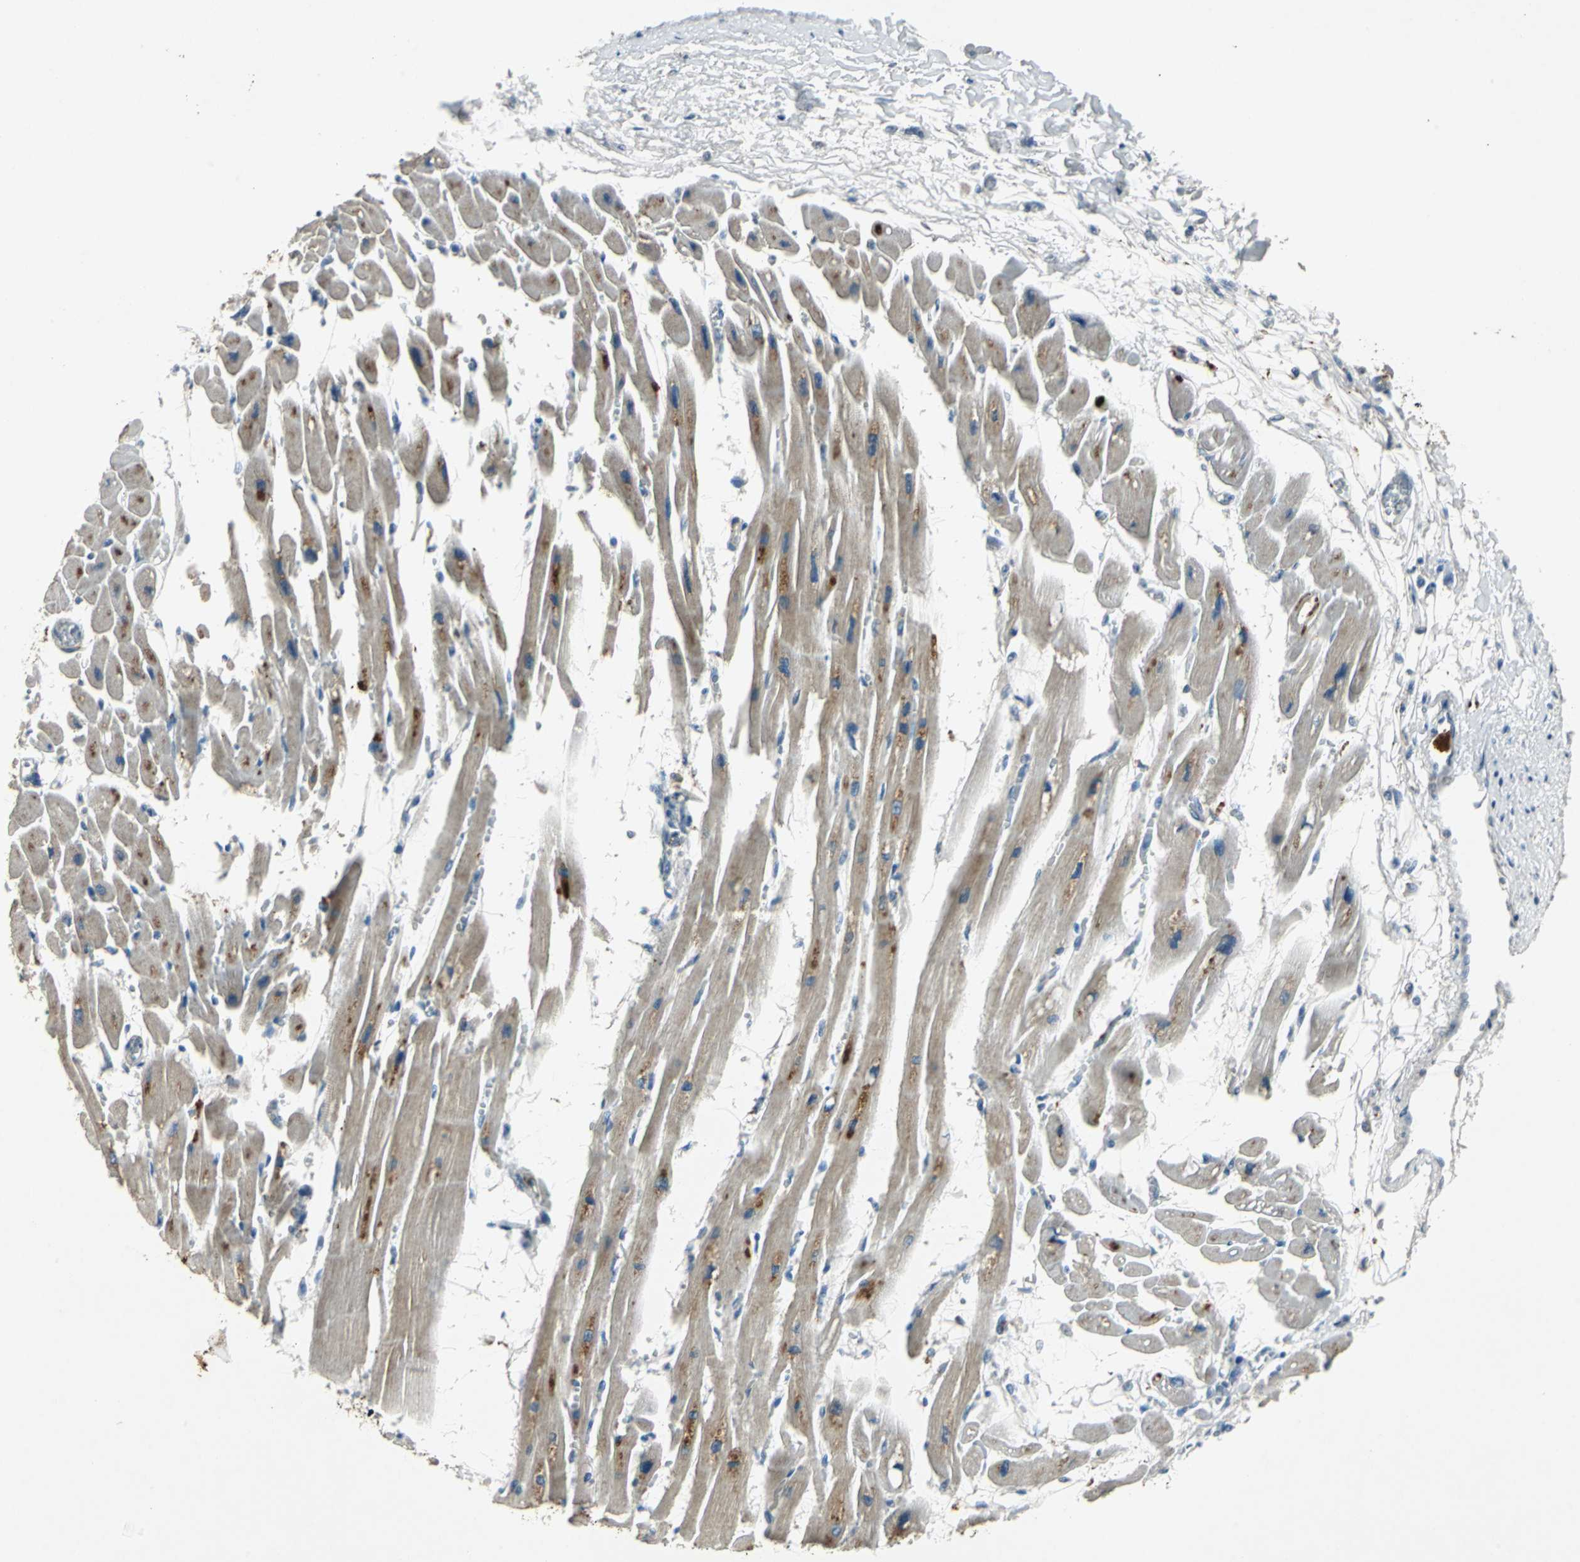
{"staining": {"intensity": "strong", "quantity": "<25%", "location": "cytoplasmic/membranous"}, "tissue": "heart muscle", "cell_type": "Cardiomyocytes", "image_type": "normal", "snomed": [{"axis": "morphology", "description": "Normal tissue, NOS"}, {"axis": "topography", "description": "Heart"}], "caption": "IHC staining of normal heart muscle, which displays medium levels of strong cytoplasmic/membranous staining in approximately <25% of cardiomyocytes indicating strong cytoplasmic/membranous protein positivity. The staining was performed using DAB (3,3'-diaminobenzidine) (brown) for protein detection and nuclei were counterstained in hematoxylin (blue).", "gene": "SLC2A13", "patient": {"sex": "female", "age": 54}}